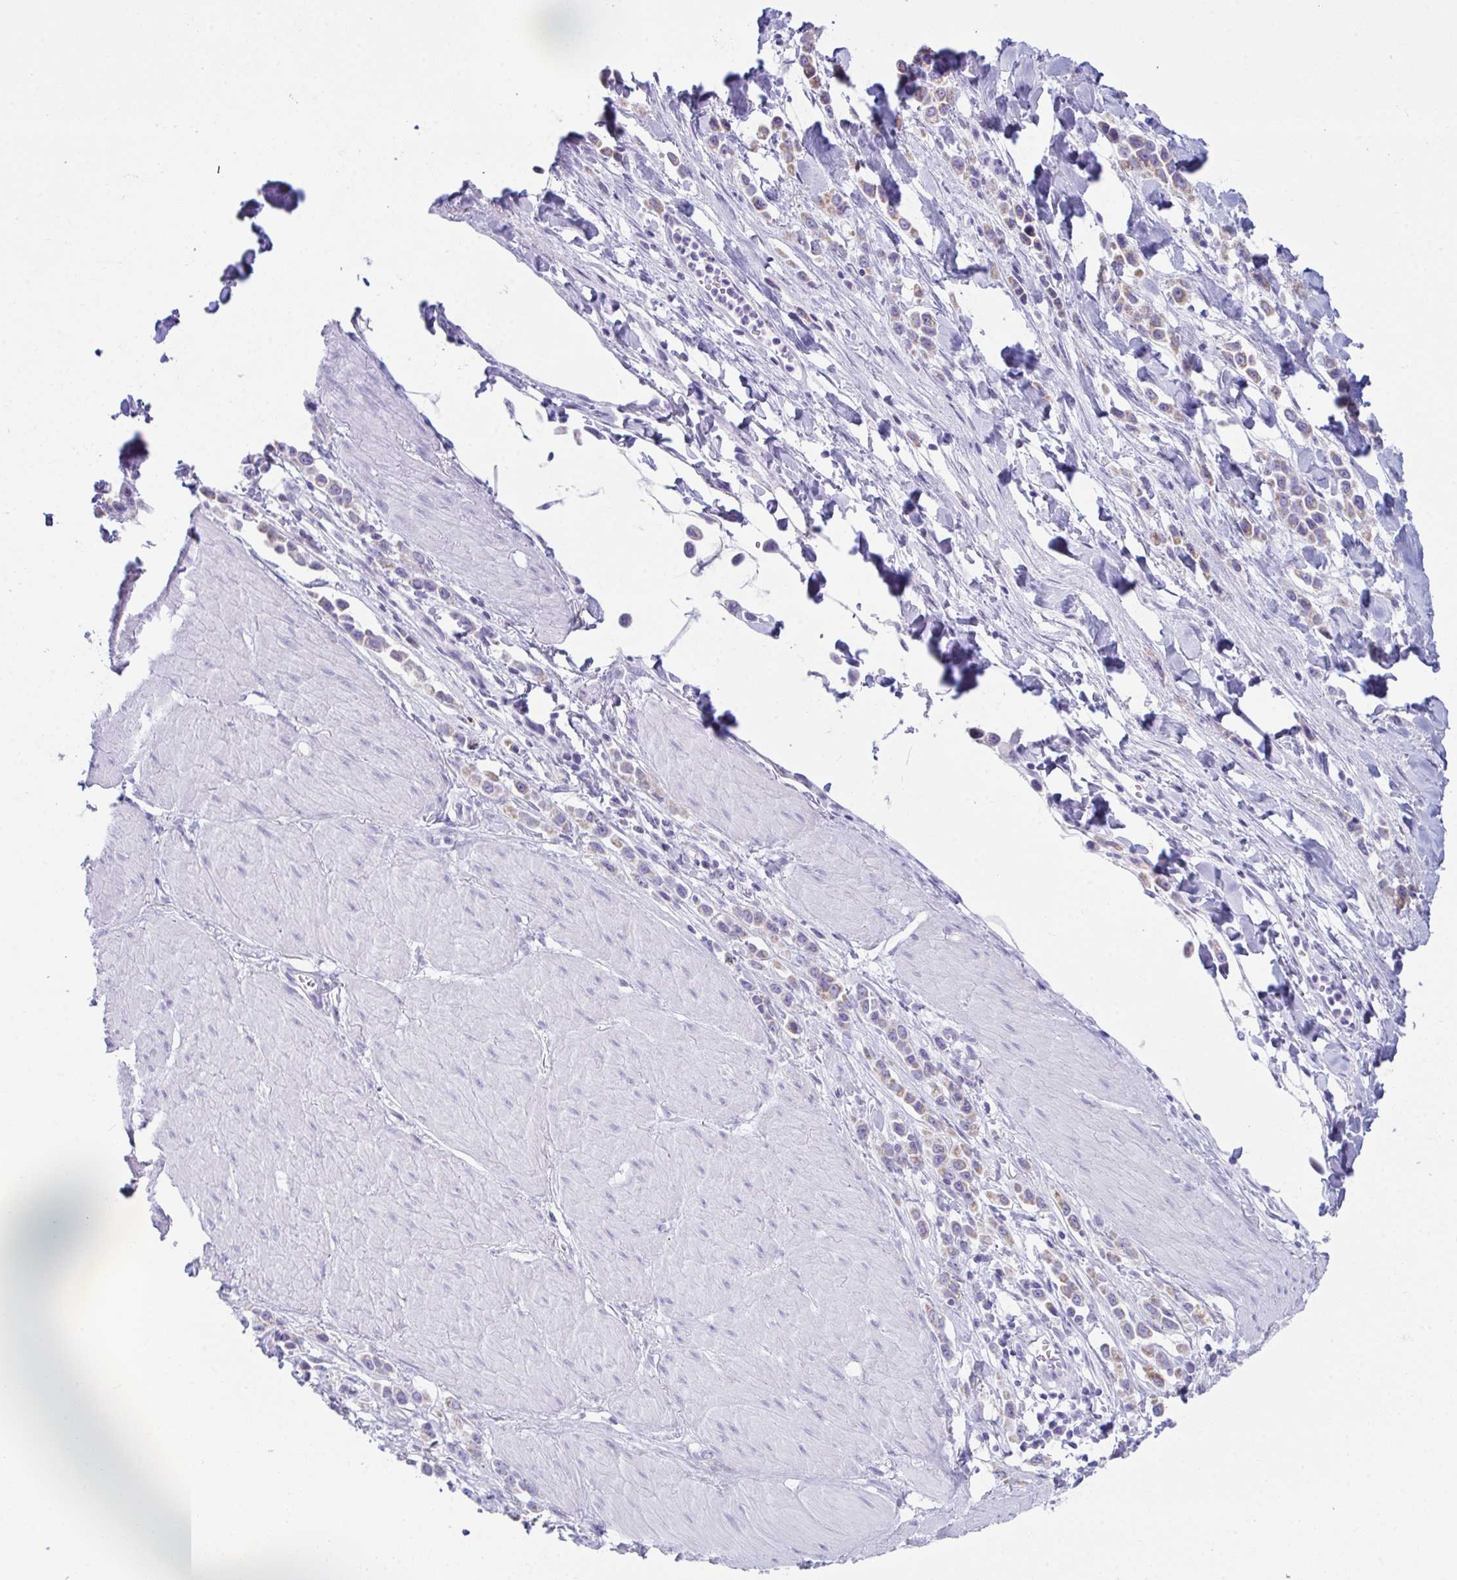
{"staining": {"intensity": "moderate", "quantity": "25%-75%", "location": "cytoplasmic/membranous"}, "tissue": "stomach cancer", "cell_type": "Tumor cells", "image_type": "cancer", "snomed": [{"axis": "morphology", "description": "Adenocarcinoma, NOS"}, {"axis": "topography", "description": "Stomach"}], "caption": "The image displays immunohistochemical staining of stomach cancer (adenocarcinoma). There is moderate cytoplasmic/membranous positivity is identified in approximately 25%-75% of tumor cells.", "gene": "BBS1", "patient": {"sex": "male", "age": 47}}